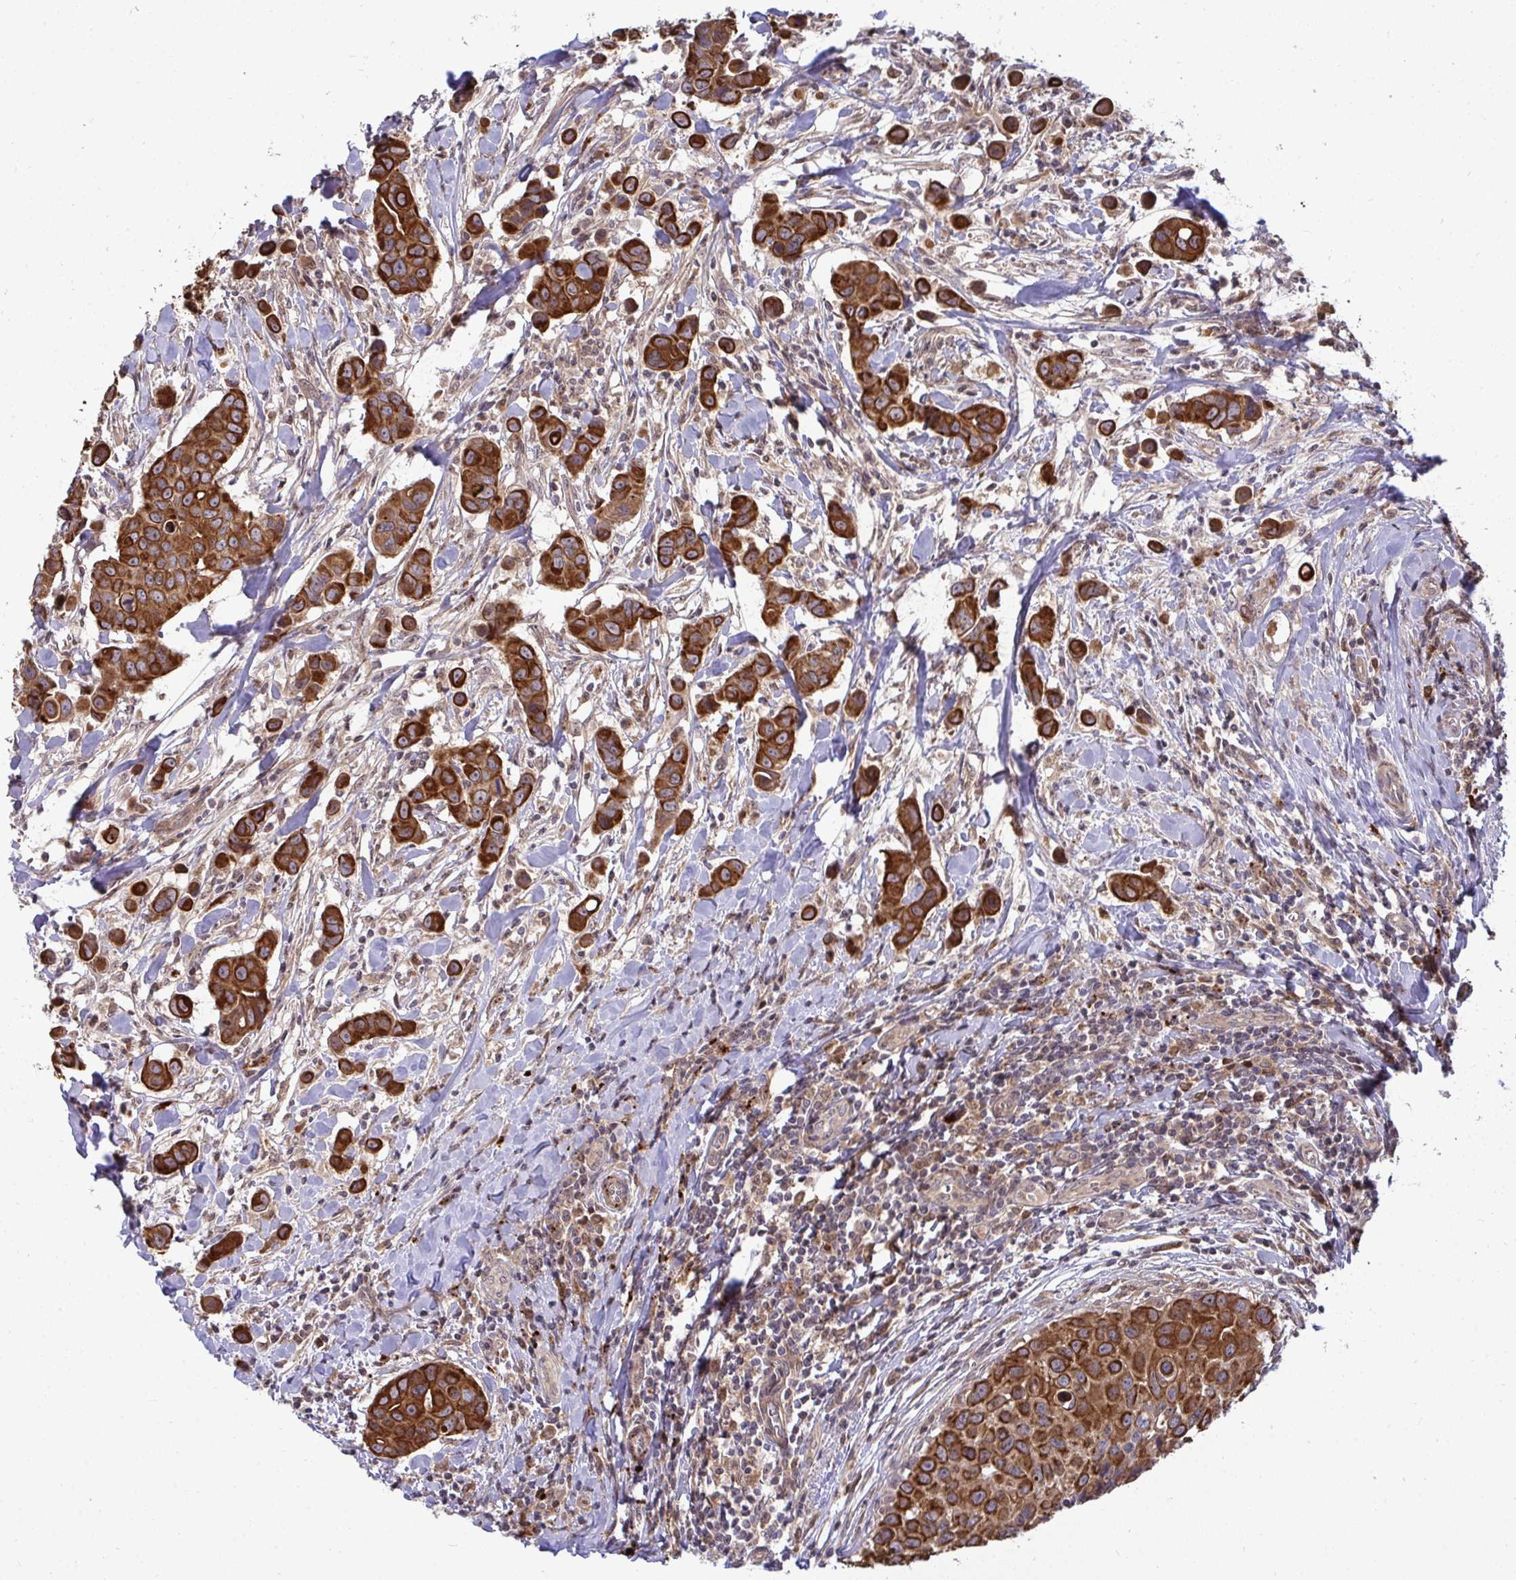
{"staining": {"intensity": "strong", "quantity": ">75%", "location": "cytoplasmic/membranous"}, "tissue": "breast cancer", "cell_type": "Tumor cells", "image_type": "cancer", "snomed": [{"axis": "morphology", "description": "Duct carcinoma"}, {"axis": "topography", "description": "Breast"}], "caption": "IHC (DAB) staining of breast infiltrating ductal carcinoma demonstrates strong cytoplasmic/membranous protein staining in about >75% of tumor cells. Nuclei are stained in blue.", "gene": "TRIM44", "patient": {"sex": "female", "age": 24}}